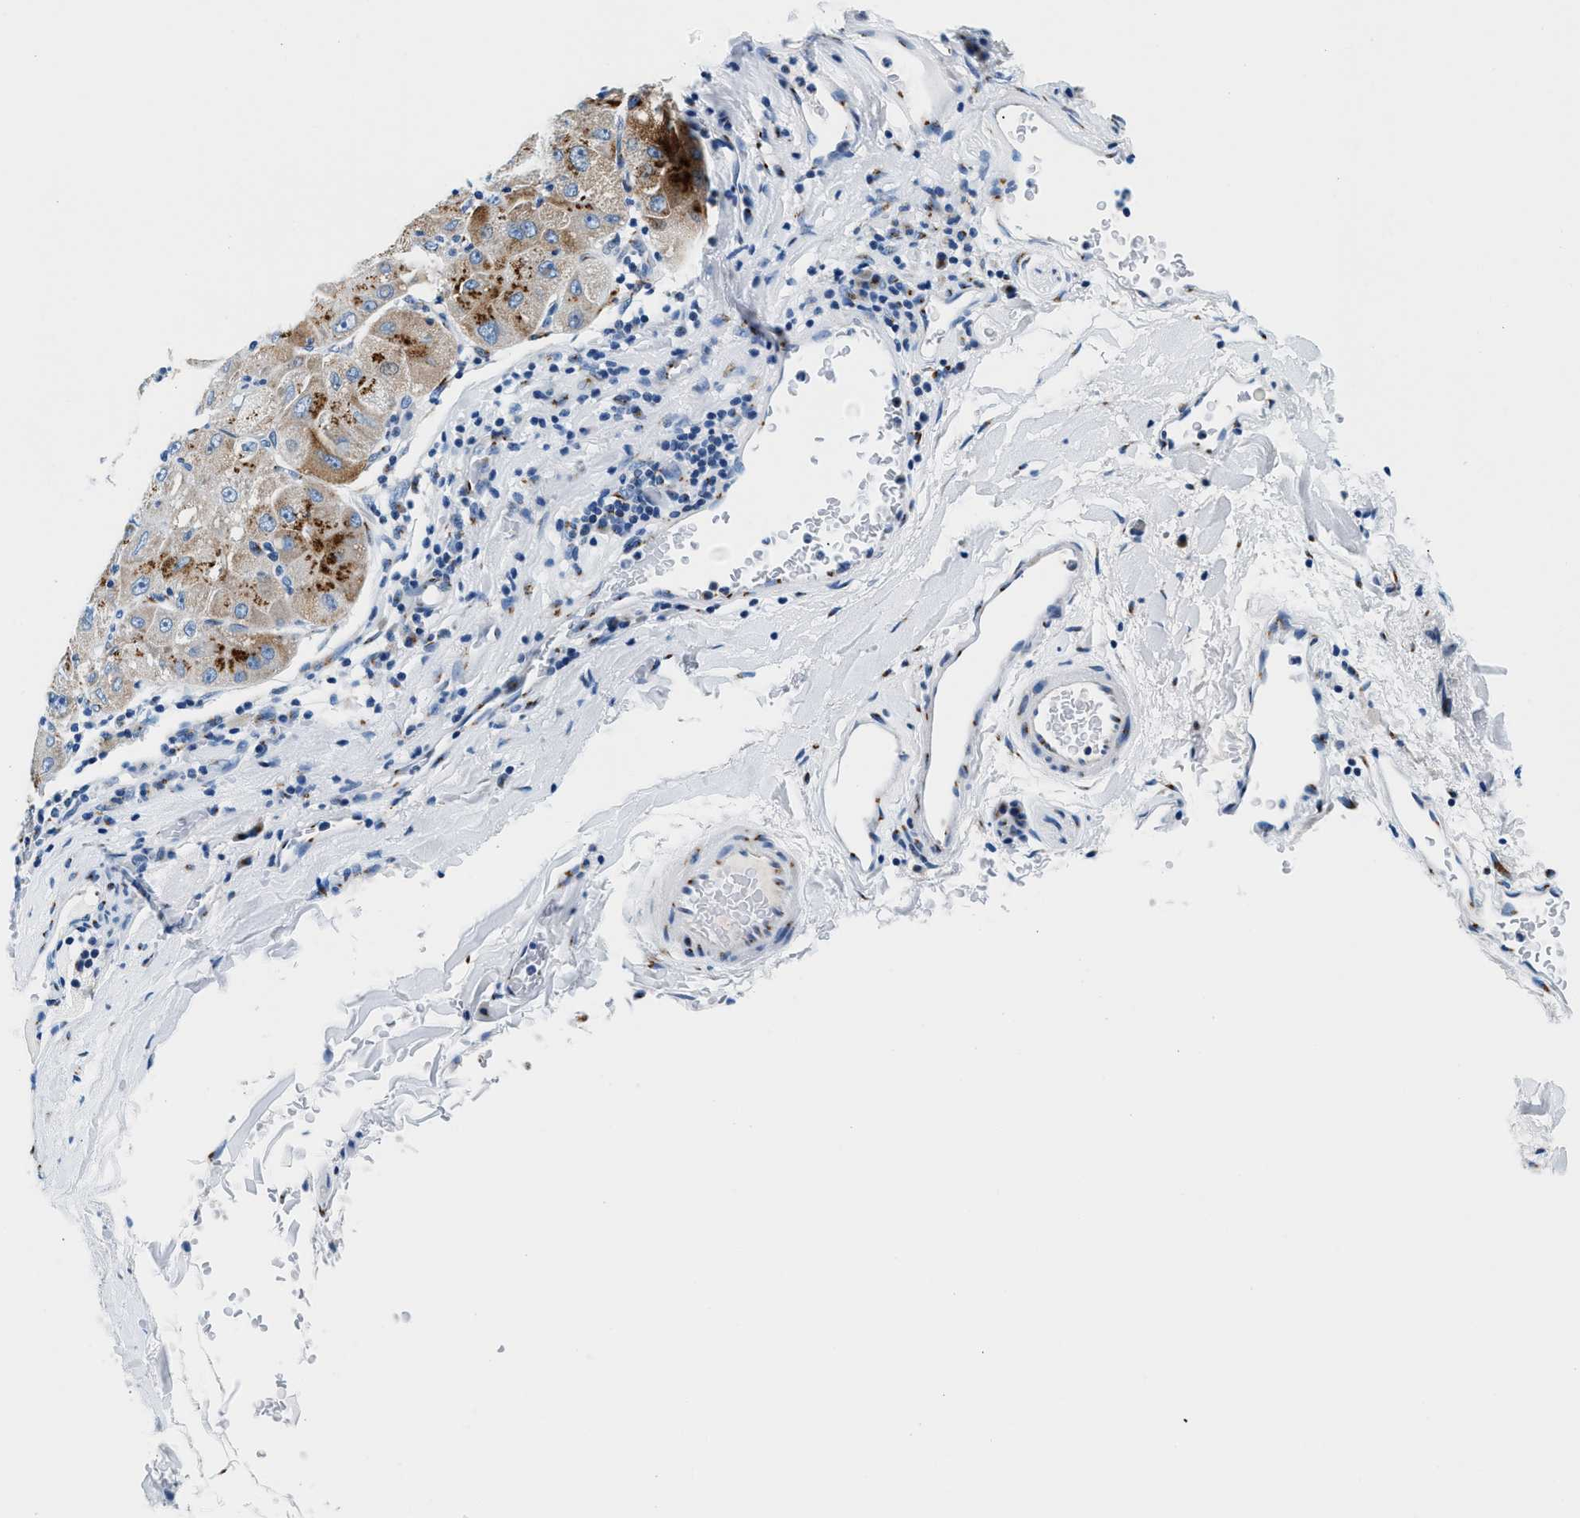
{"staining": {"intensity": "moderate", "quantity": "25%-75%", "location": "cytoplasmic/membranous"}, "tissue": "liver cancer", "cell_type": "Tumor cells", "image_type": "cancer", "snomed": [{"axis": "morphology", "description": "Carcinoma, Hepatocellular, NOS"}, {"axis": "topography", "description": "Liver"}], "caption": "This is an image of IHC staining of liver cancer (hepatocellular carcinoma), which shows moderate positivity in the cytoplasmic/membranous of tumor cells.", "gene": "VPS53", "patient": {"sex": "male", "age": 80}}